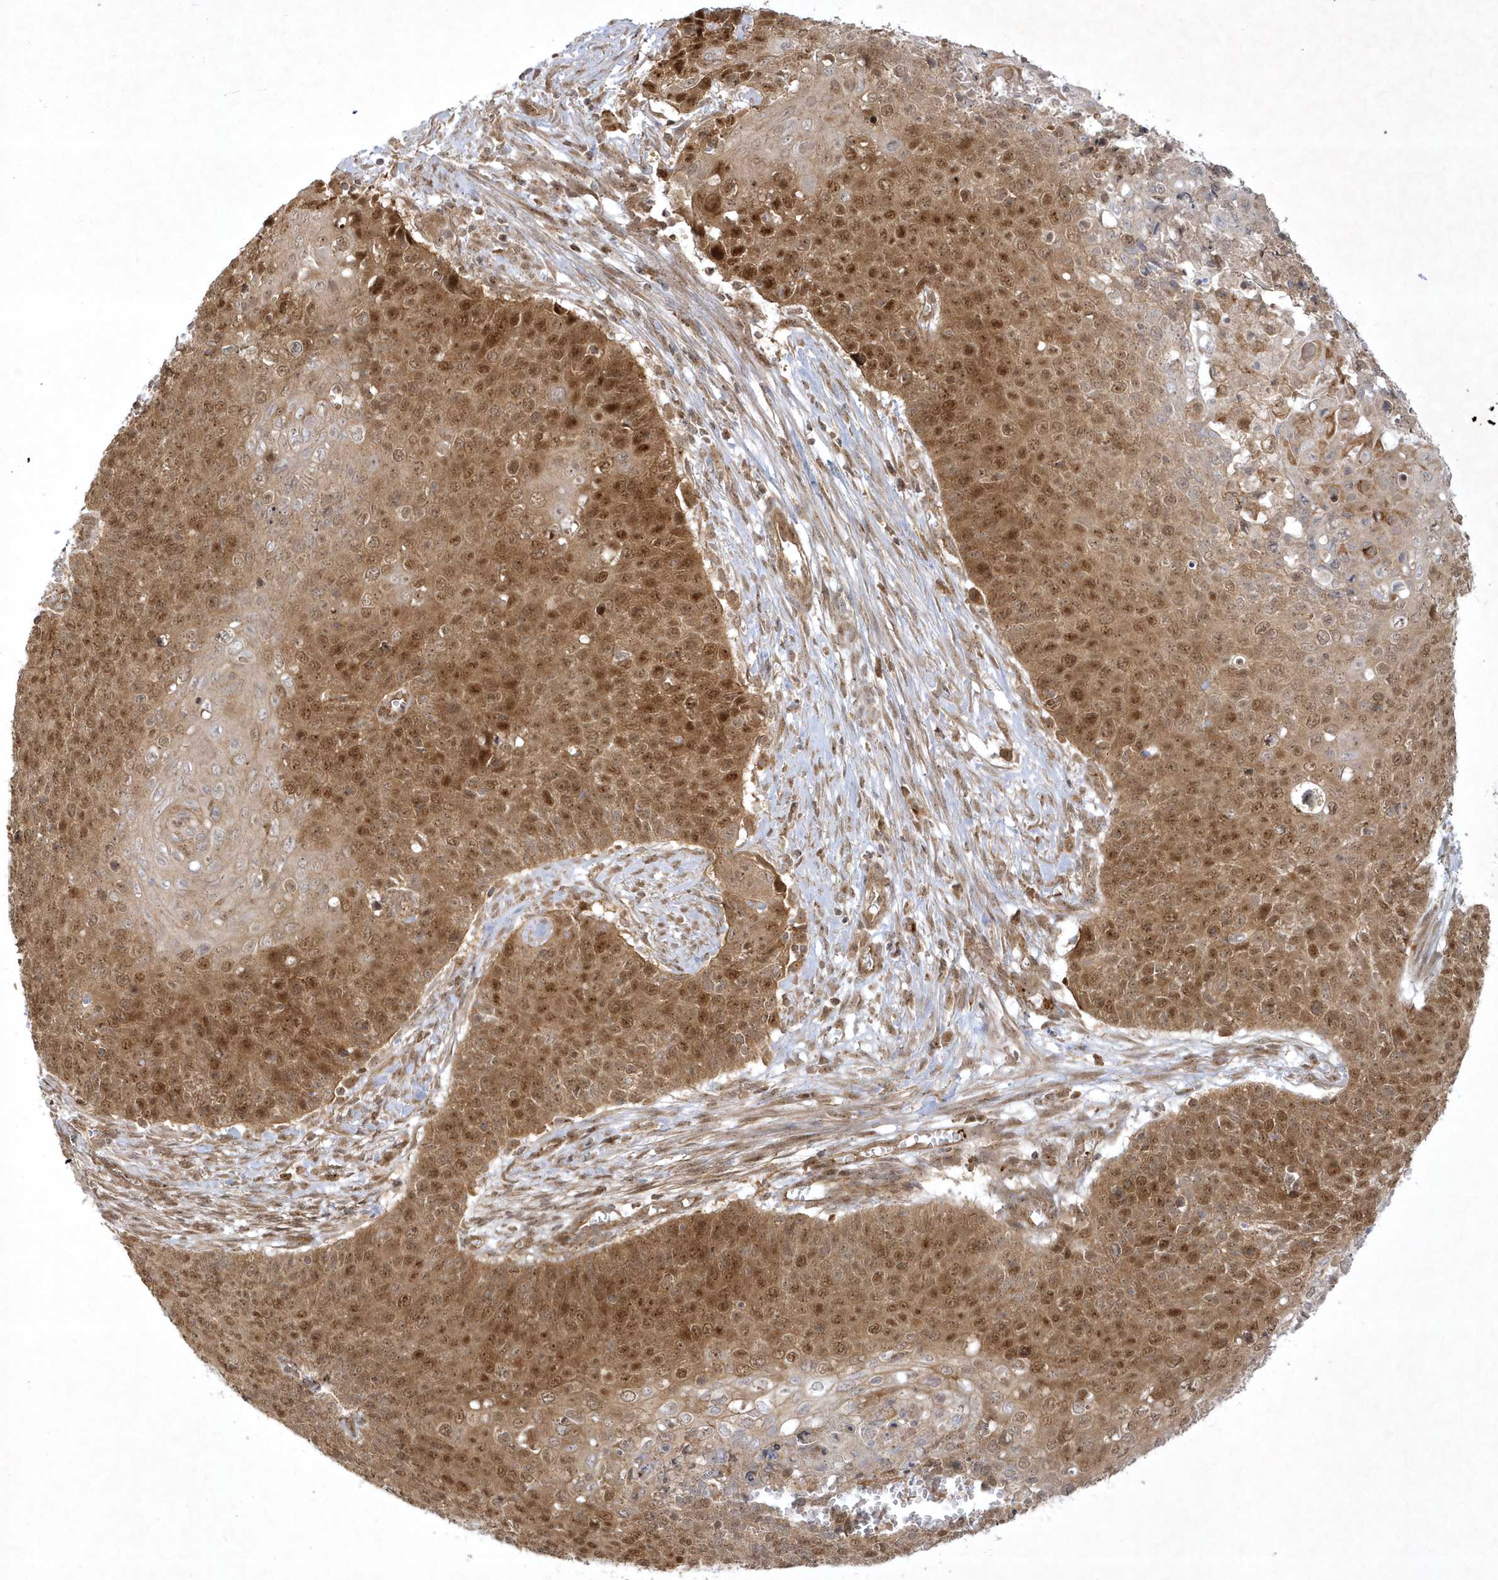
{"staining": {"intensity": "moderate", "quantity": ">75%", "location": "cytoplasmic/membranous,nuclear"}, "tissue": "cervical cancer", "cell_type": "Tumor cells", "image_type": "cancer", "snomed": [{"axis": "morphology", "description": "Squamous cell carcinoma, NOS"}, {"axis": "topography", "description": "Cervix"}], "caption": "Tumor cells display medium levels of moderate cytoplasmic/membranous and nuclear expression in about >75% of cells in human squamous cell carcinoma (cervical).", "gene": "NAF1", "patient": {"sex": "female", "age": 39}}